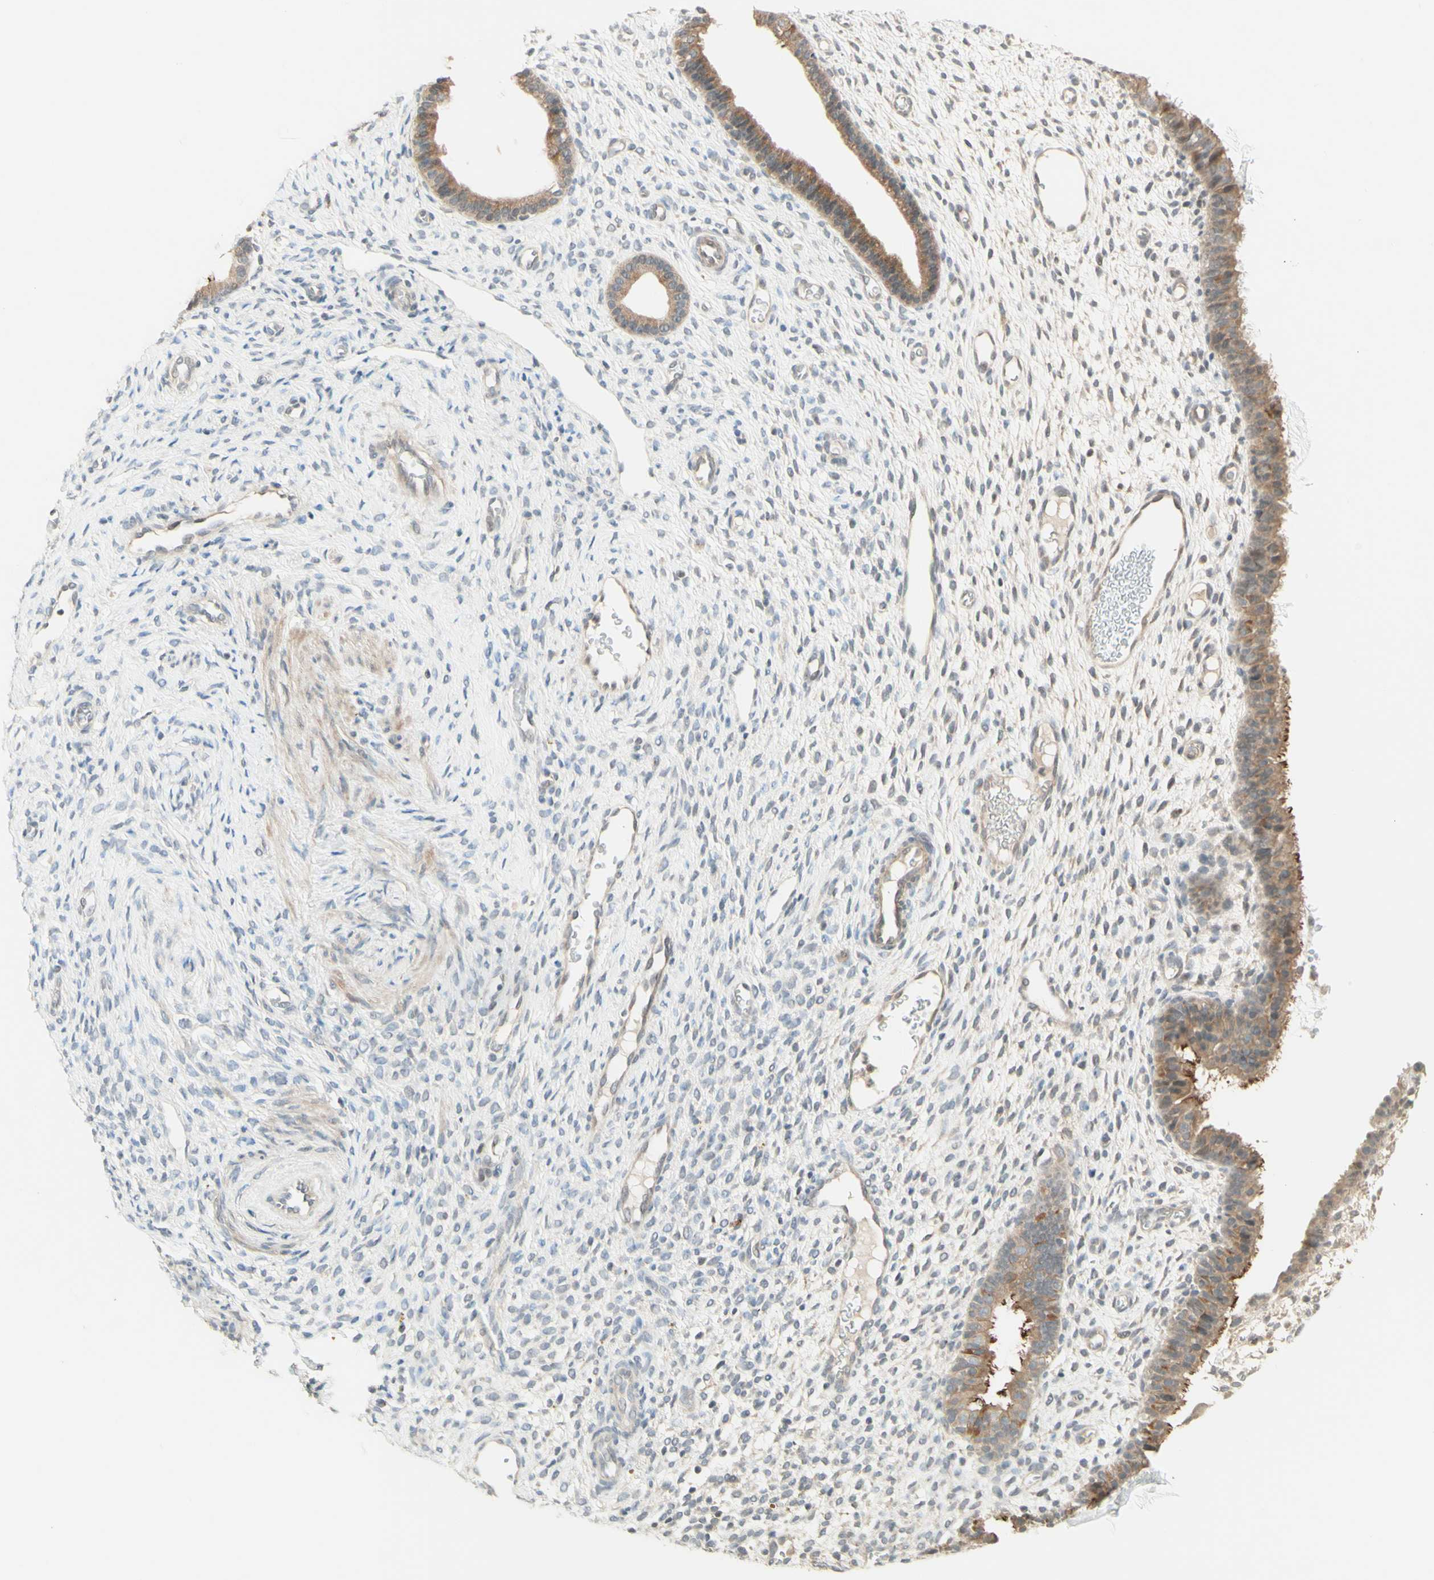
{"staining": {"intensity": "negative", "quantity": "none", "location": "none"}, "tissue": "endometrium", "cell_type": "Cells in endometrial stroma", "image_type": "normal", "snomed": [{"axis": "morphology", "description": "Normal tissue, NOS"}, {"axis": "topography", "description": "Endometrium"}], "caption": "DAB immunohistochemical staining of benign endometrium demonstrates no significant positivity in cells in endometrial stroma. (DAB immunohistochemistry, high magnification).", "gene": "ZW10", "patient": {"sex": "female", "age": 61}}